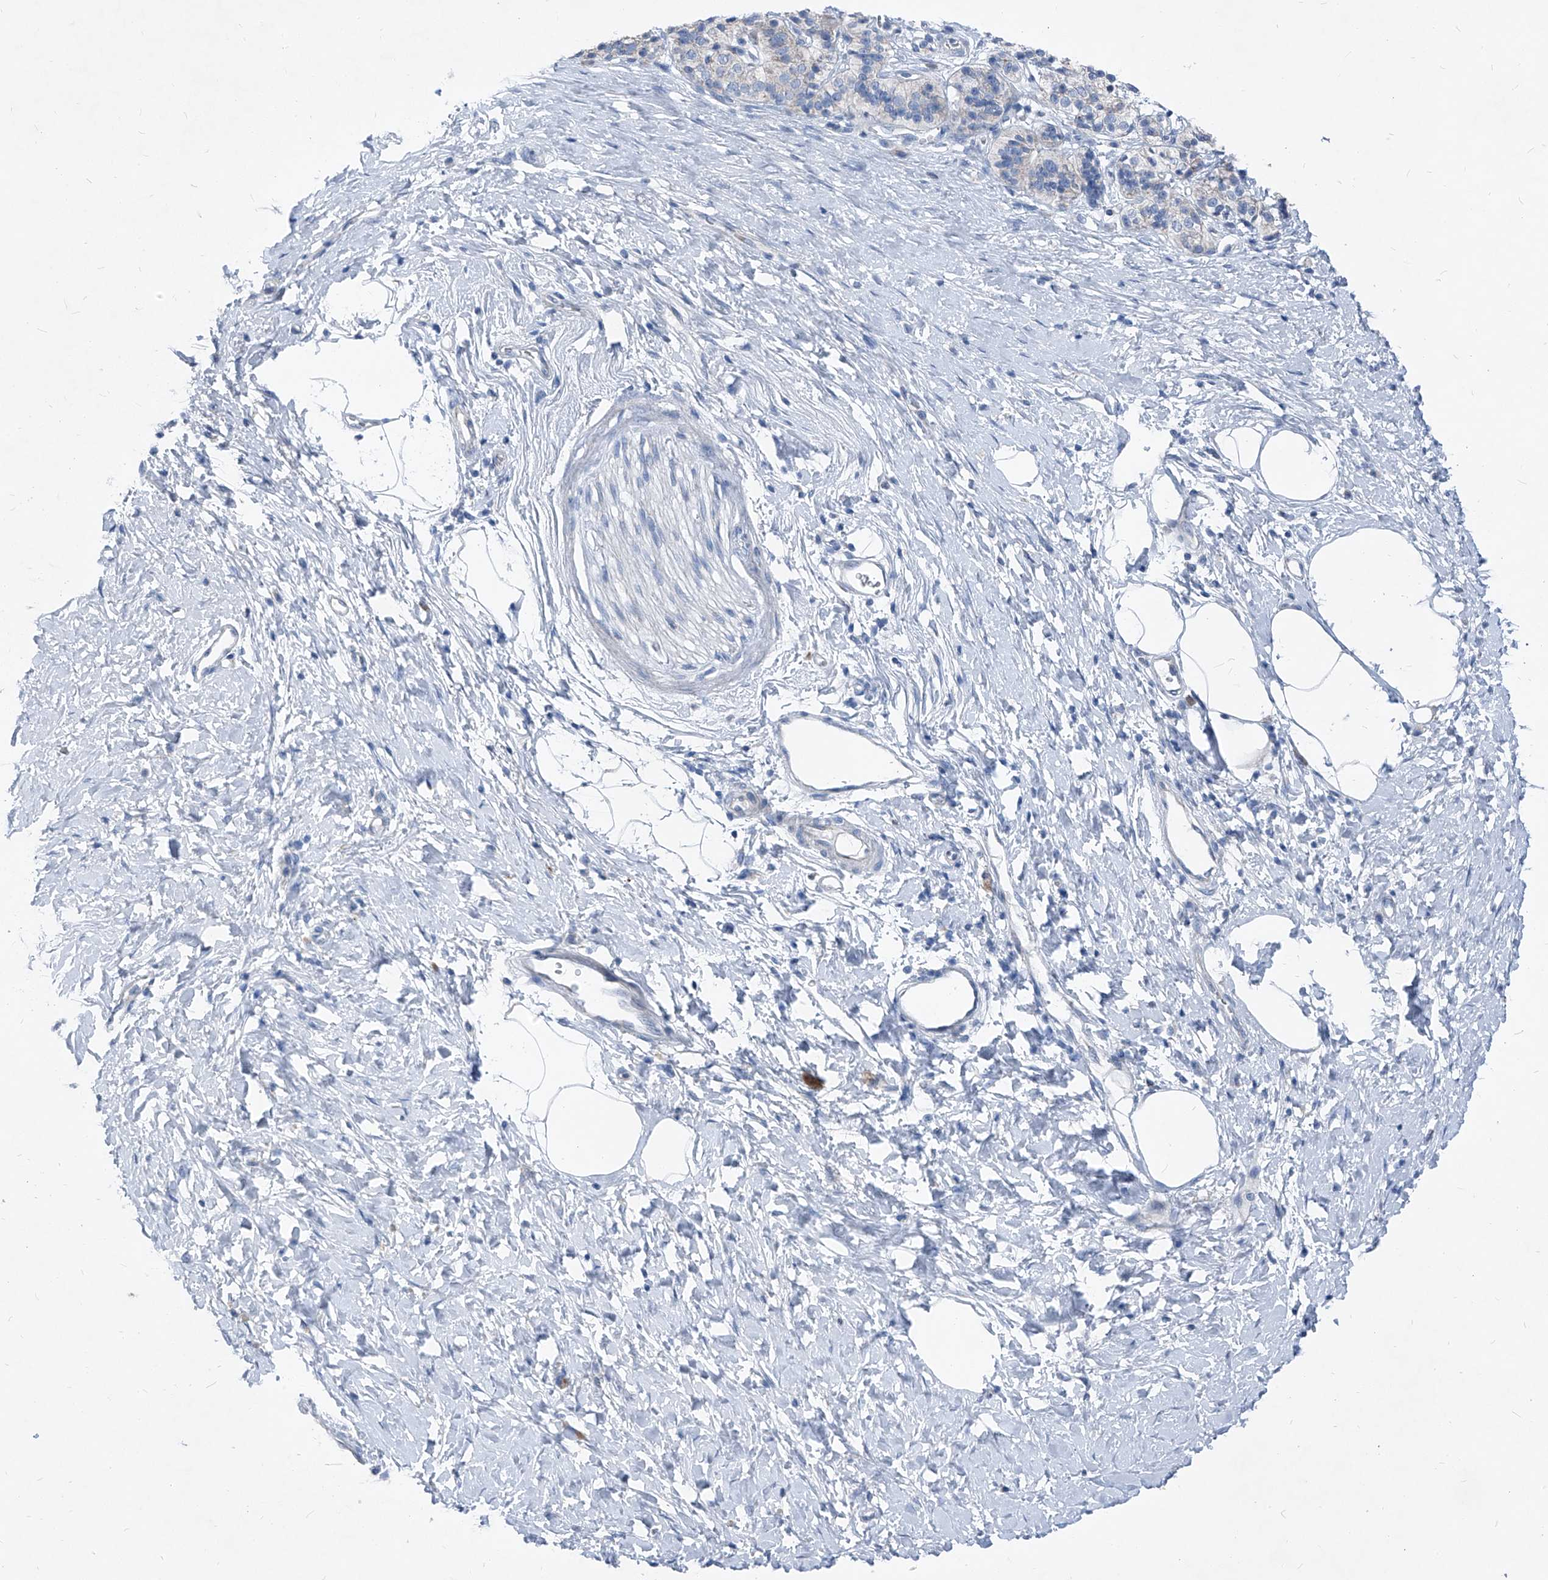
{"staining": {"intensity": "negative", "quantity": "none", "location": "none"}, "tissue": "pancreatic cancer", "cell_type": "Tumor cells", "image_type": "cancer", "snomed": [{"axis": "morphology", "description": "Adenocarcinoma, NOS"}, {"axis": "topography", "description": "Pancreas"}], "caption": "Human pancreatic cancer stained for a protein using IHC displays no positivity in tumor cells.", "gene": "AGPS", "patient": {"sex": "male", "age": 50}}